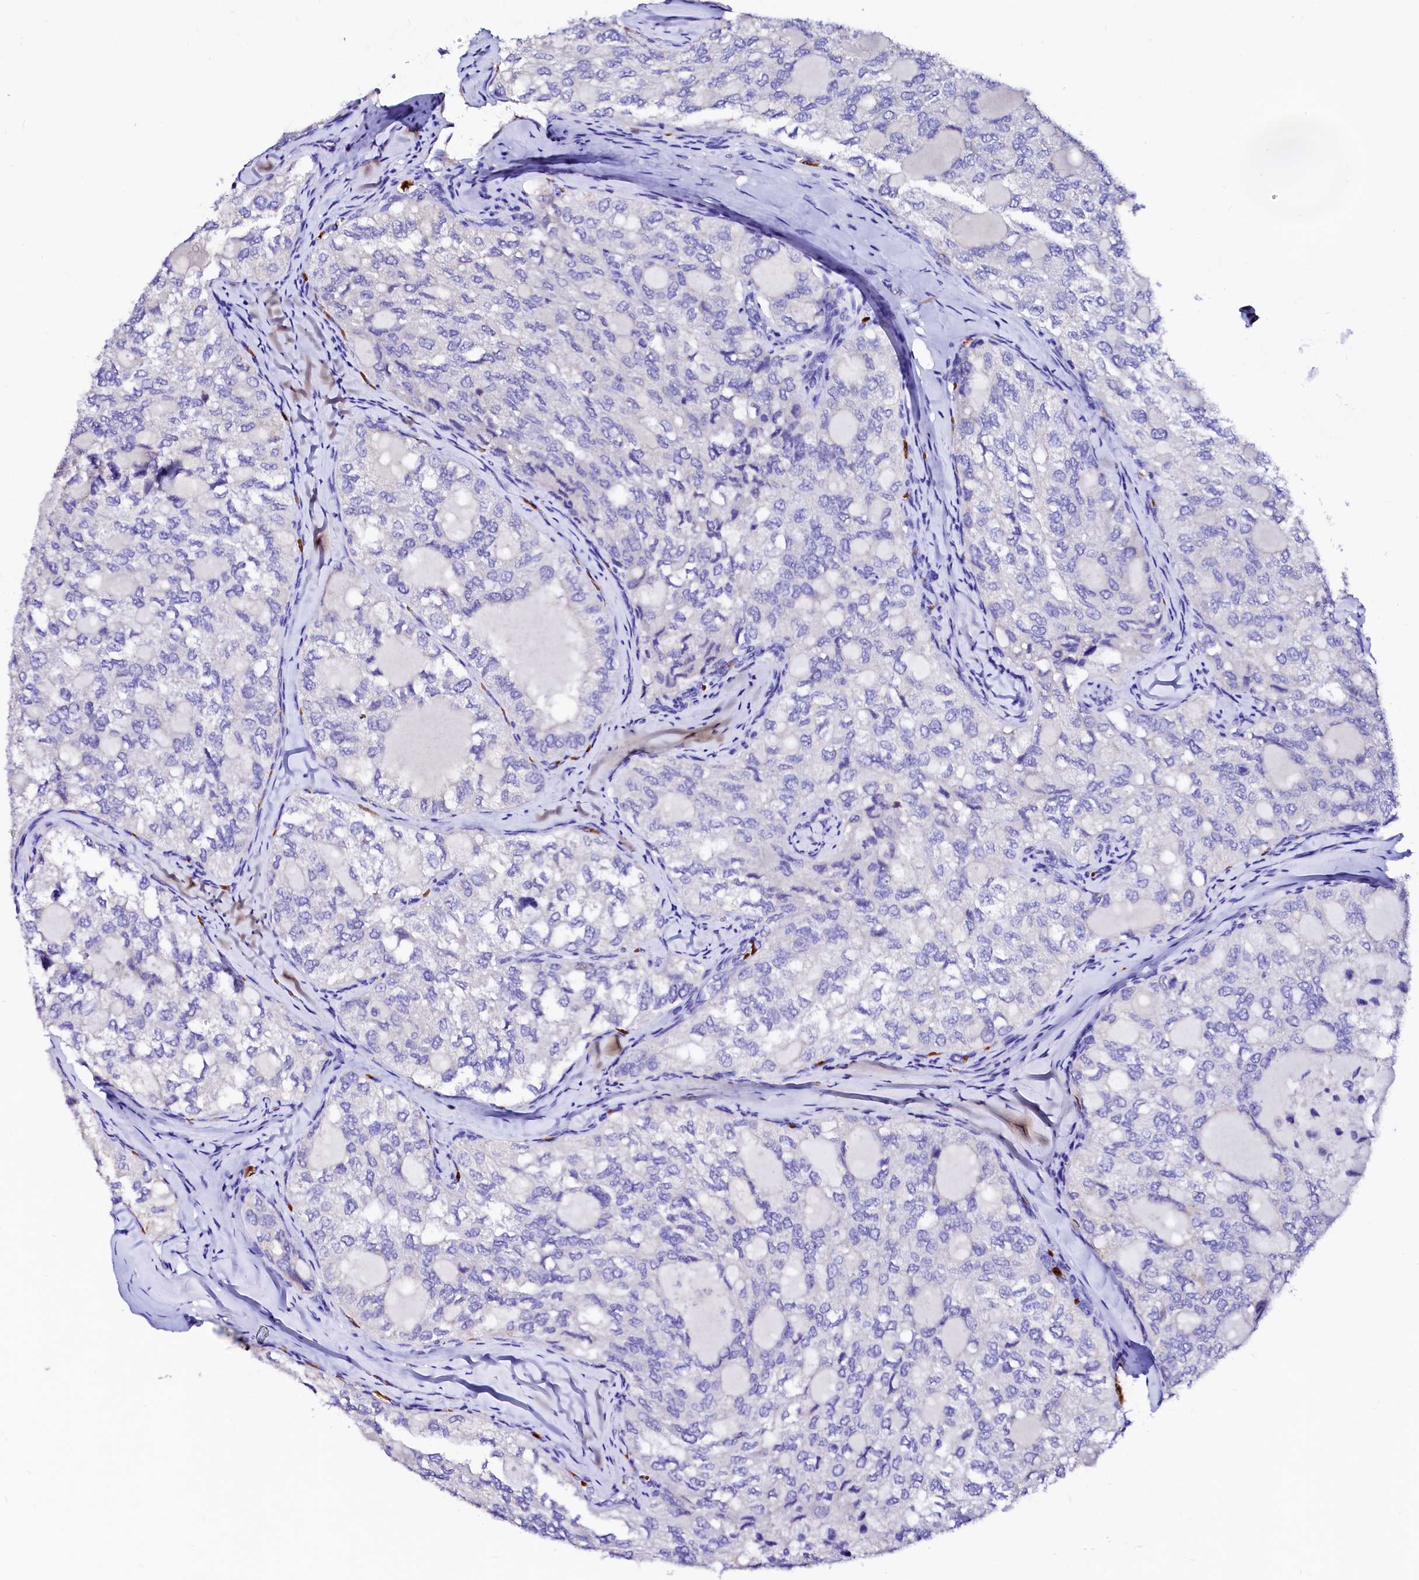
{"staining": {"intensity": "negative", "quantity": "none", "location": "none"}, "tissue": "thyroid cancer", "cell_type": "Tumor cells", "image_type": "cancer", "snomed": [{"axis": "morphology", "description": "Follicular adenoma carcinoma, NOS"}, {"axis": "topography", "description": "Thyroid gland"}], "caption": "This histopathology image is of thyroid follicular adenoma carcinoma stained with immunohistochemistry to label a protein in brown with the nuclei are counter-stained blue. There is no positivity in tumor cells. The staining is performed using DAB (3,3'-diaminobenzidine) brown chromogen with nuclei counter-stained in using hematoxylin.", "gene": "RAB27A", "patient": {"sex": "male", "age": 75}}